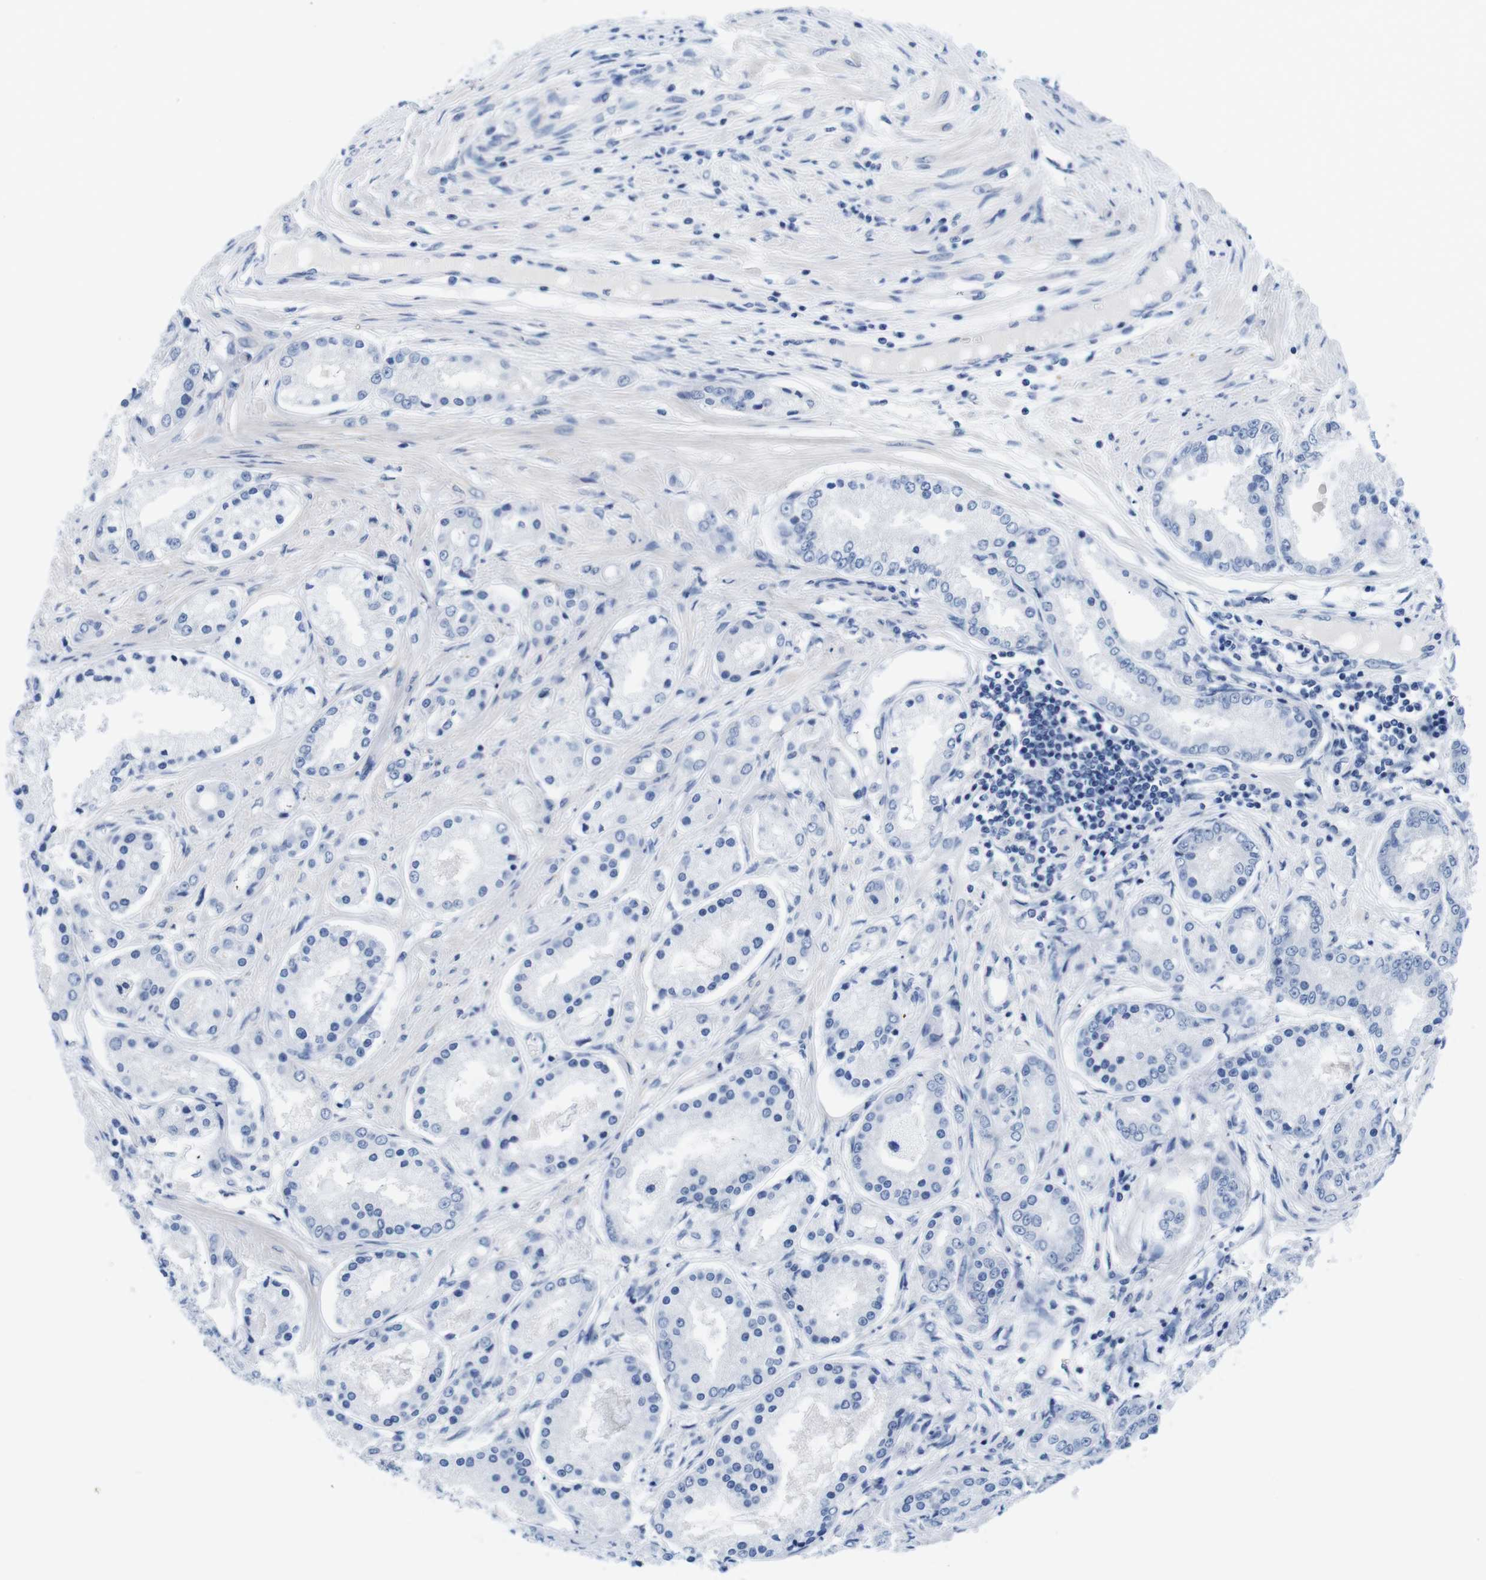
{"staining": {"intensity": "negative", "quantity": "none", "location": "none"}, "tissue": "prostate cancer", "cell_type": "Tumor cells", "image_type": "cancer", "snomed": [{"axis": "morphology", "description": "Adenocarcinoma, High grade"}, {"axis": "topography", "description": "Prostate"}], "caption": "Immunohistochemistry (IHC) photomicrograph of human prostate high-grade adenocarcinoma stained for a protein (brown), which demonstrates no positivity in tumor cells.", "gene": "MAP6", "patient": {"sex": "male", "age": 59}}